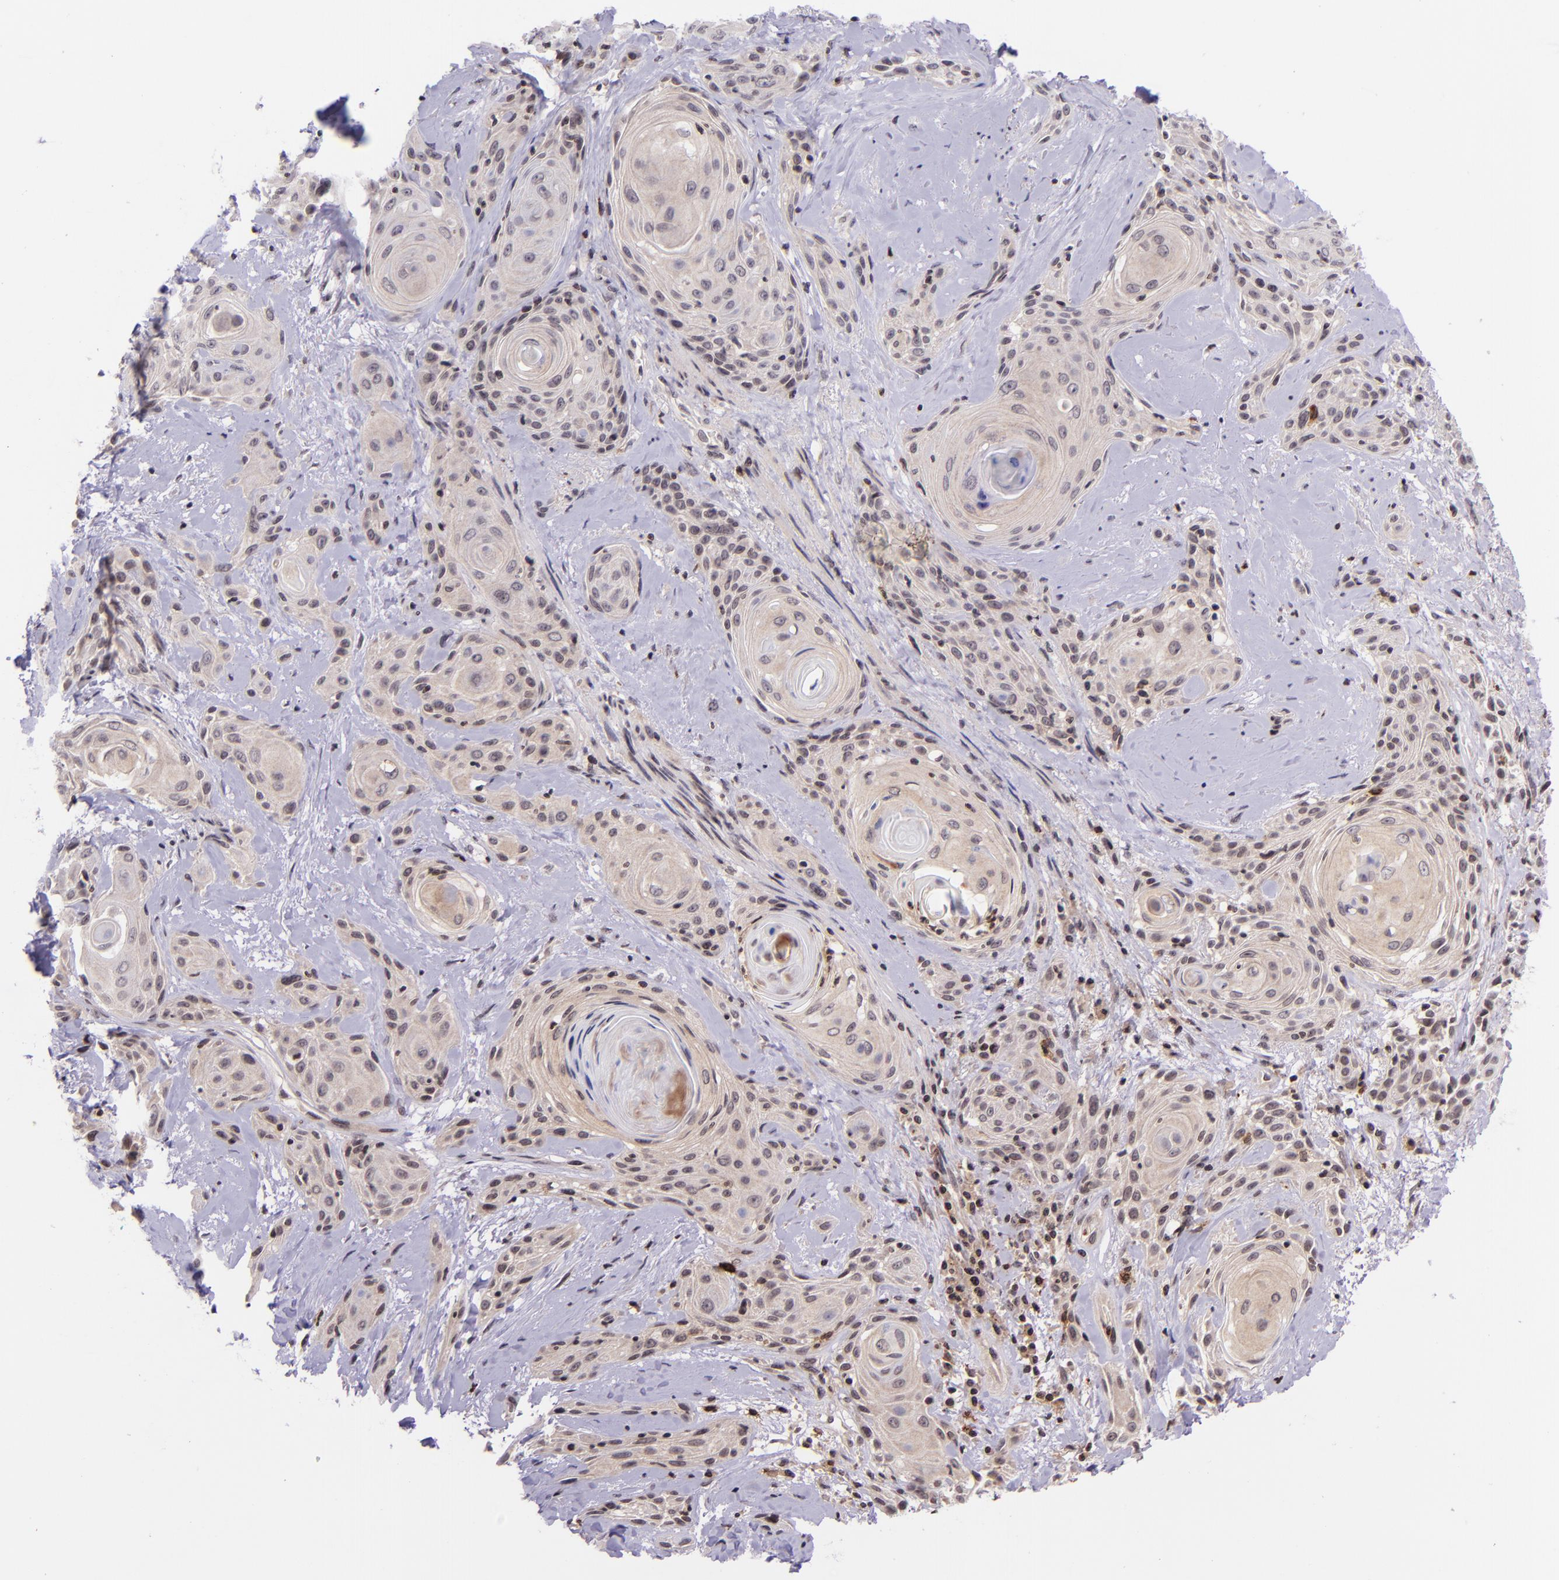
{"staining": {"intensity": "weak", "quantity": "25%-75%", "location": "cytoplasmic/membranous"}, "tissue": "skin cancer", "cell_type": "Tumor cells", "image_type": "cancer", "snomed": [{"axis": "morphology", "description": "Squamous cell carcinoma, NOS"}, {"axis": "topography", "description": "Skin"}, {"axis": "topography", "description": "Anal"}], "caption": "Tumor cells display weak cytoplasmic/membranous positivity in approximately 25%-75% of cells in squamous cell carcinoma (skin).", "gene": "SELL", "patient": {"sex": "male", "age": 64}}